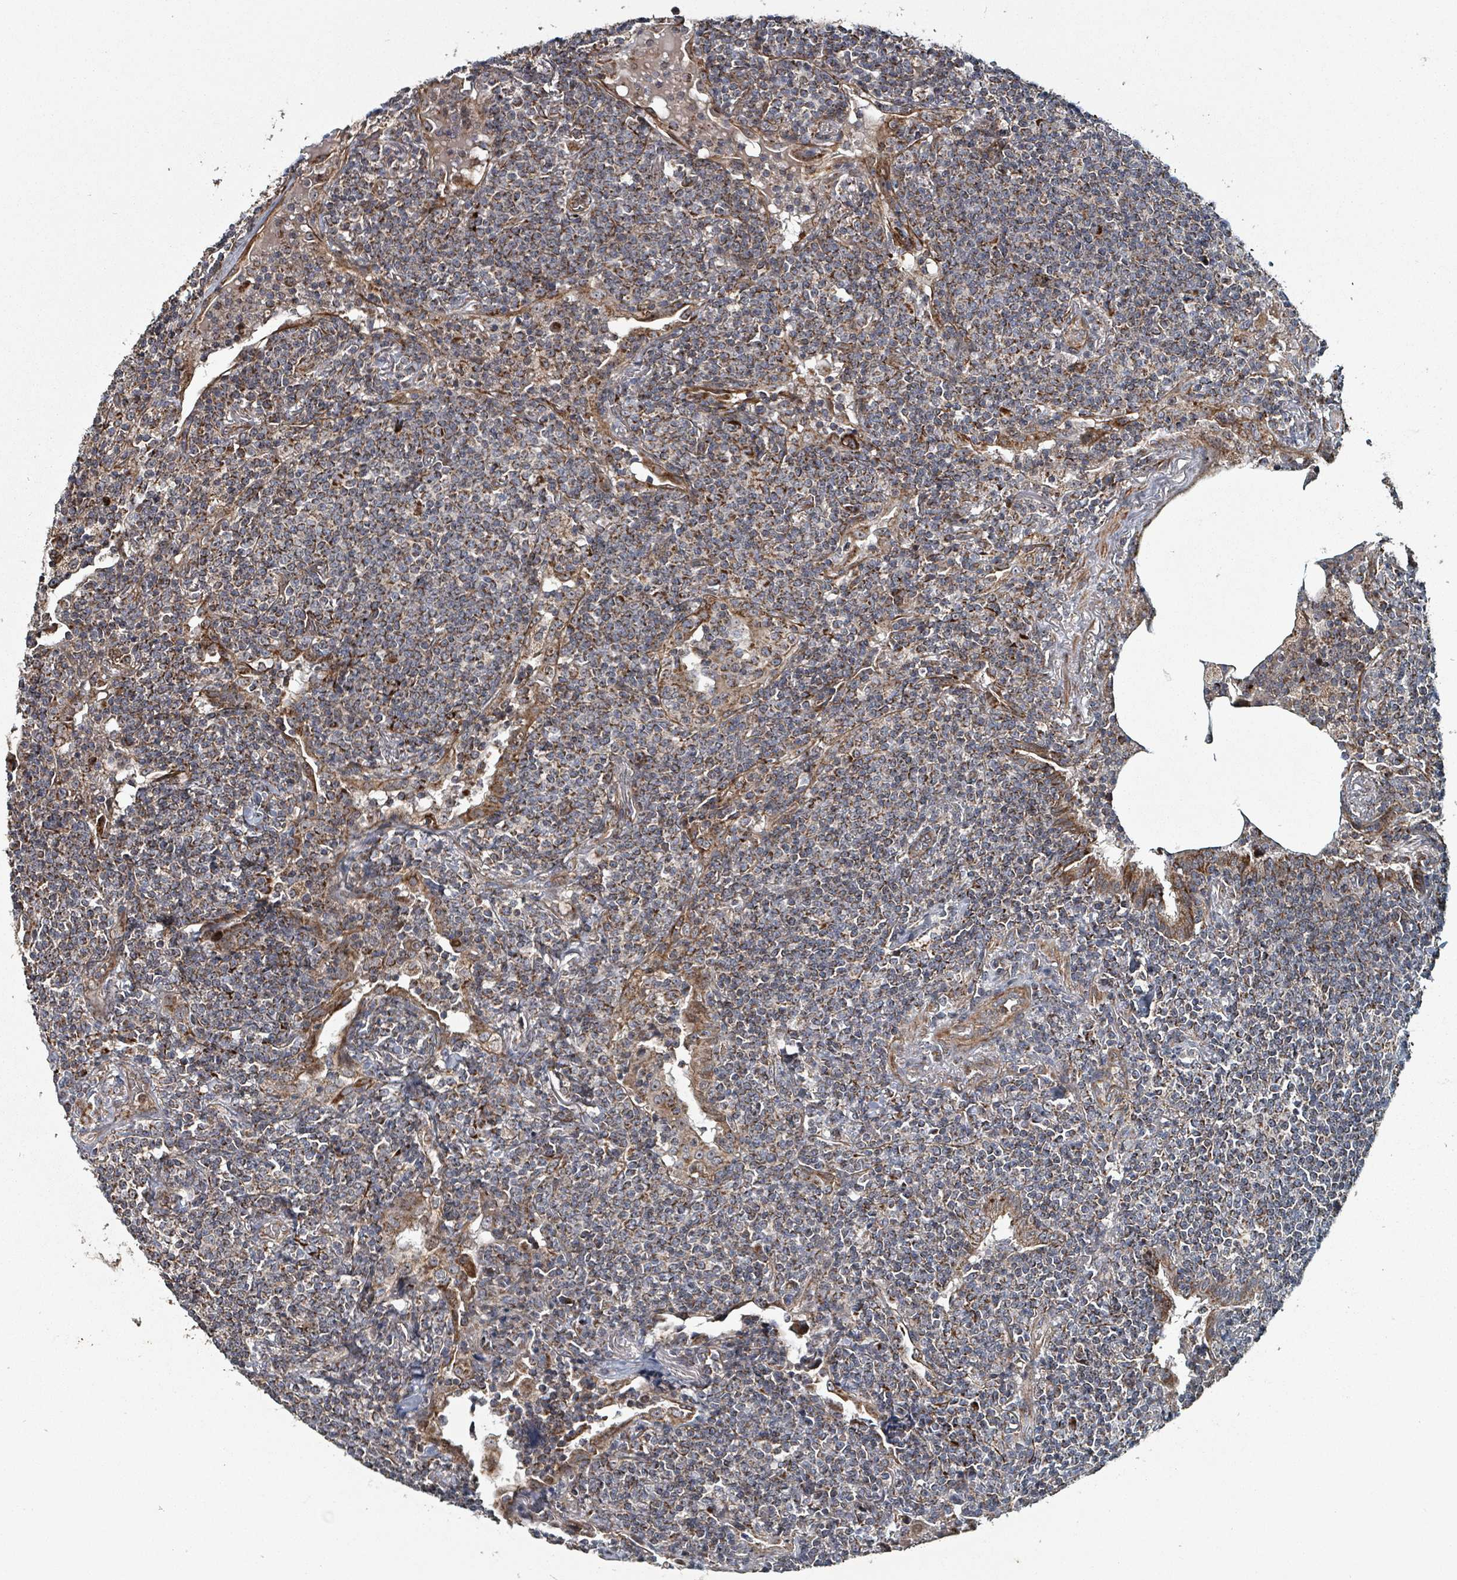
{"staining": {"intensity": "weak", "quantity": "<25%", "location": "cytoplasmic/membranous"}, "tissue": "lymphoma", "cell_type": "Tumor cells", "image_type": "cancer", "snomed": [{"axis": "morphology", "description": "Malignant lymphoma, non-Hodgkin's type, Low grade"}, {"axis": "topography", "description": "Lung"}], "caption": "An IHC image of lymphoma is shown. There is no staining in tumor cells of lymphoma.", "gene": "MRPL4", "patient": {"sex": "female", "age": 71}}